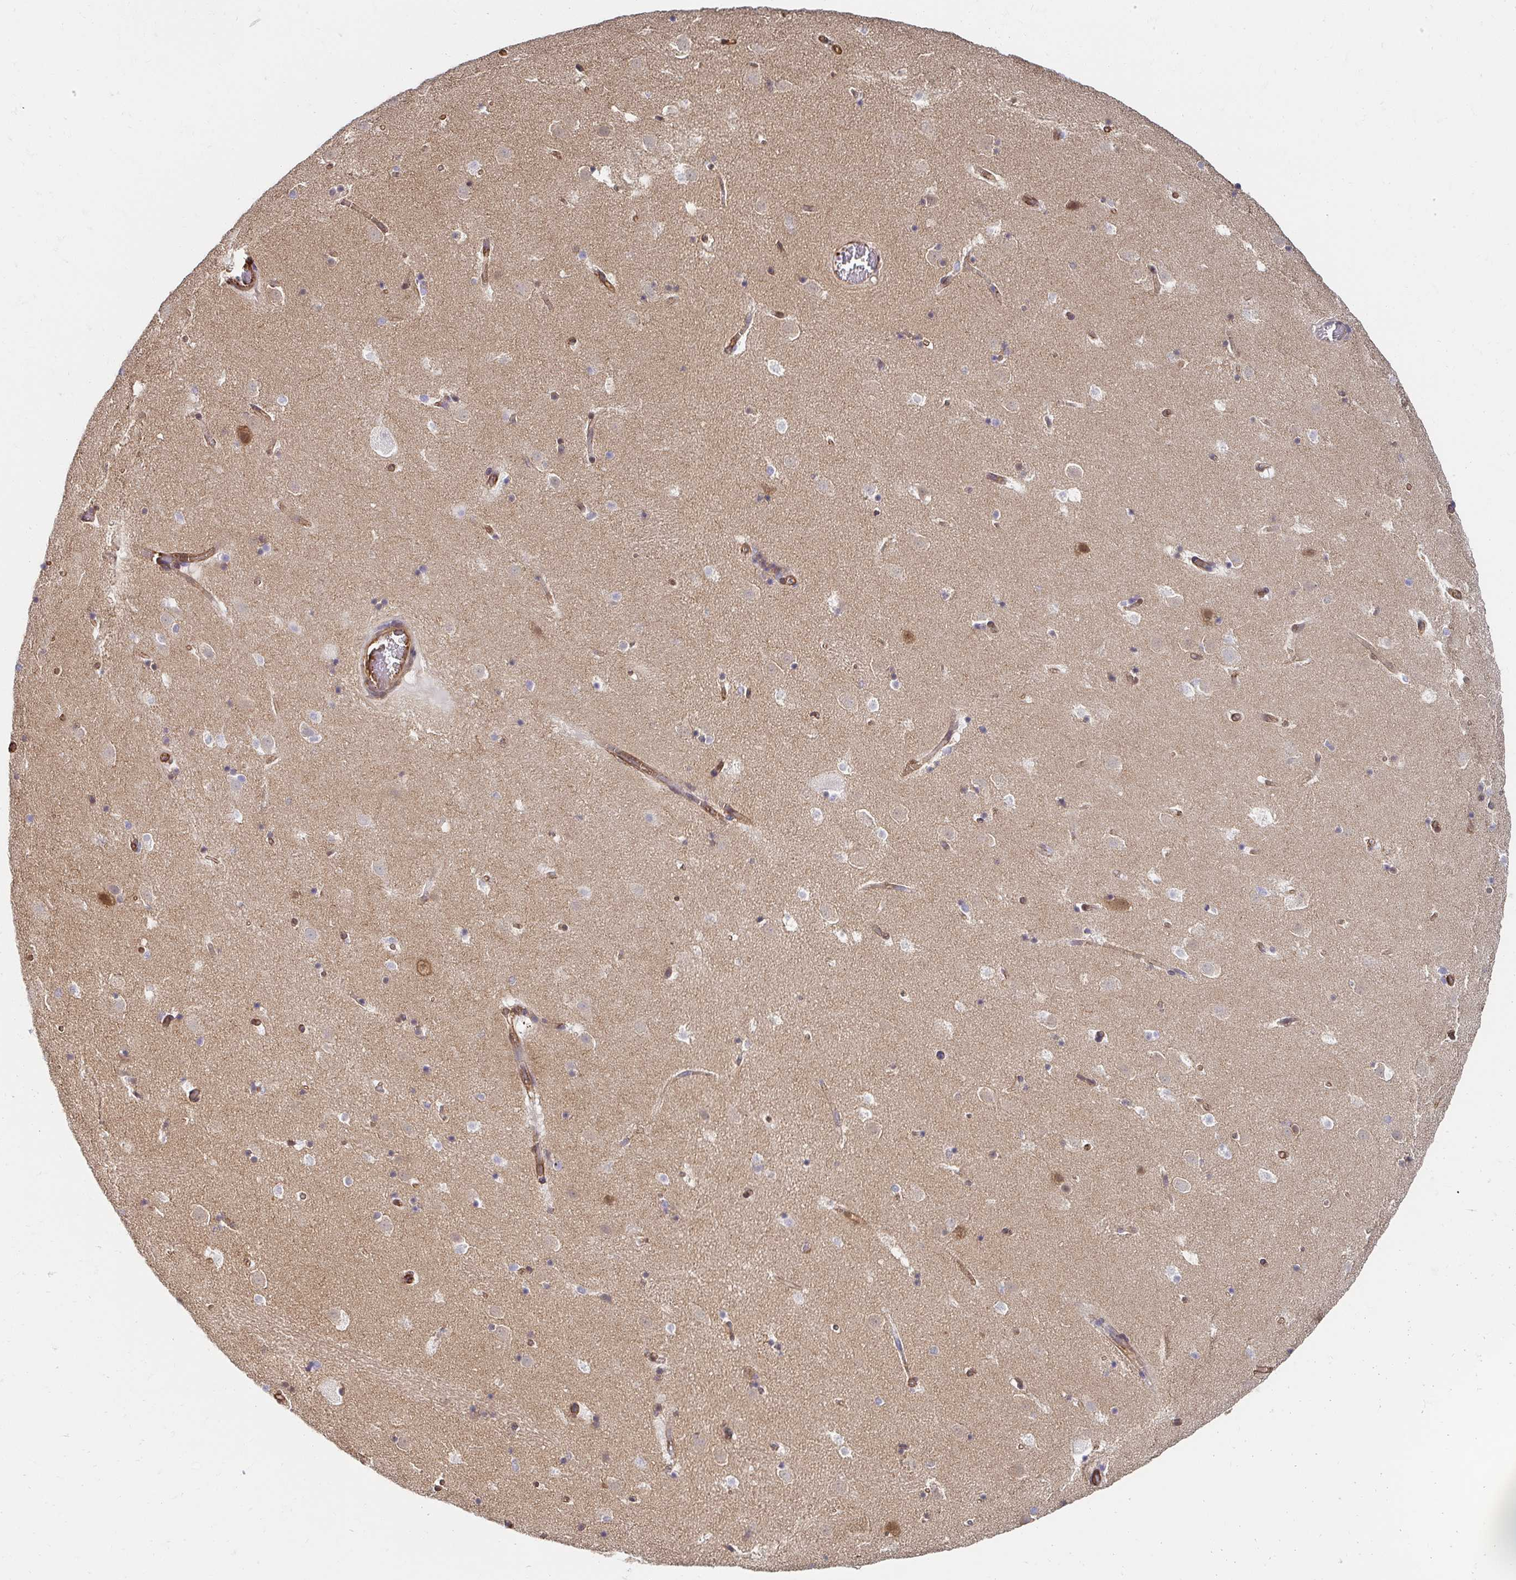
{"staining": {"intensity": "negative", "quantity": "none", "location": "none"}, "tissue": "caudate", "cell_type": "Glial cells", "image_type": "normal", "snomed": [{"axis": "morphology", "description": "Normal tissue, NOS"}, {"axis": "topography", "description": "Lateral ventricle wall"}], "caption": "IHC histopathology image of normal caudate: caudate stained with DAB (3,3'-diaminobenzidine) exhibits no significant protein staining in glial cells. (DAB (3,3'-diaminobenzidine) immunohistochemistry with hematoxylin counter stain).", "gene": "CTTN", "patient": {"sex": "male", "age": 37}}